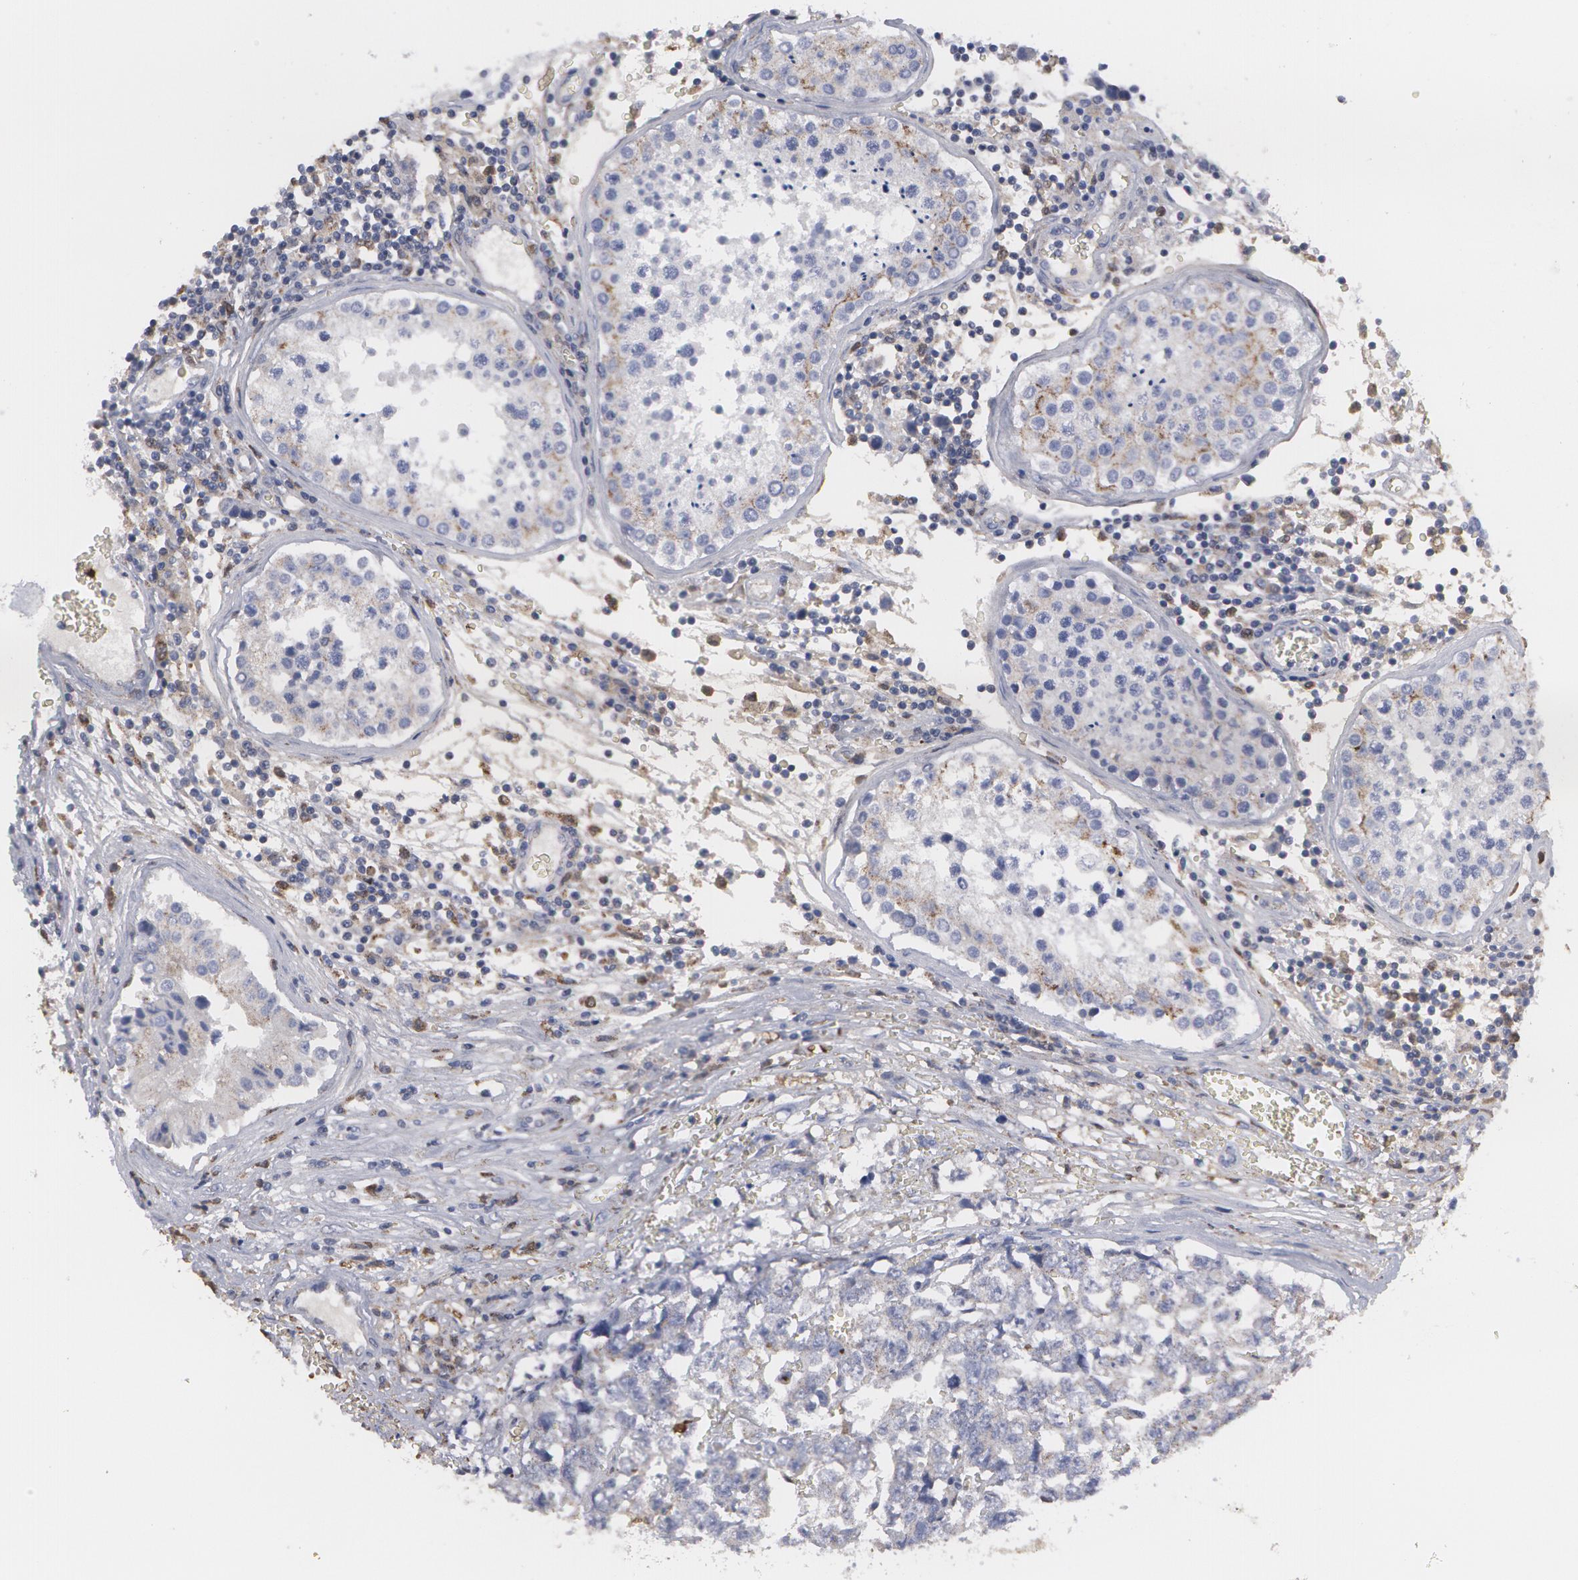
{"staining": {"intensity": "negative", "quantity": "none", "location": "none"}, "tissue": "testis cancer", "cell_type": "Tumor cells", "image_type": "cancer", "snomed": [{"axis": "morphology", "description": "Carcinoma, Embryonal, NOS"}, {"axis": "topography", "description": "Testis"}], "caption": "IHC of embryonal carcinoma (testis) exhibits no expression in tumor cells. (DAB (3,3'-diaminobenzidine) immunohistochemistry (IHC) visualized using brightfield microscopy, high magnification).", "gene": "CAT", "patient": {"sex": "male", "age": 31}}